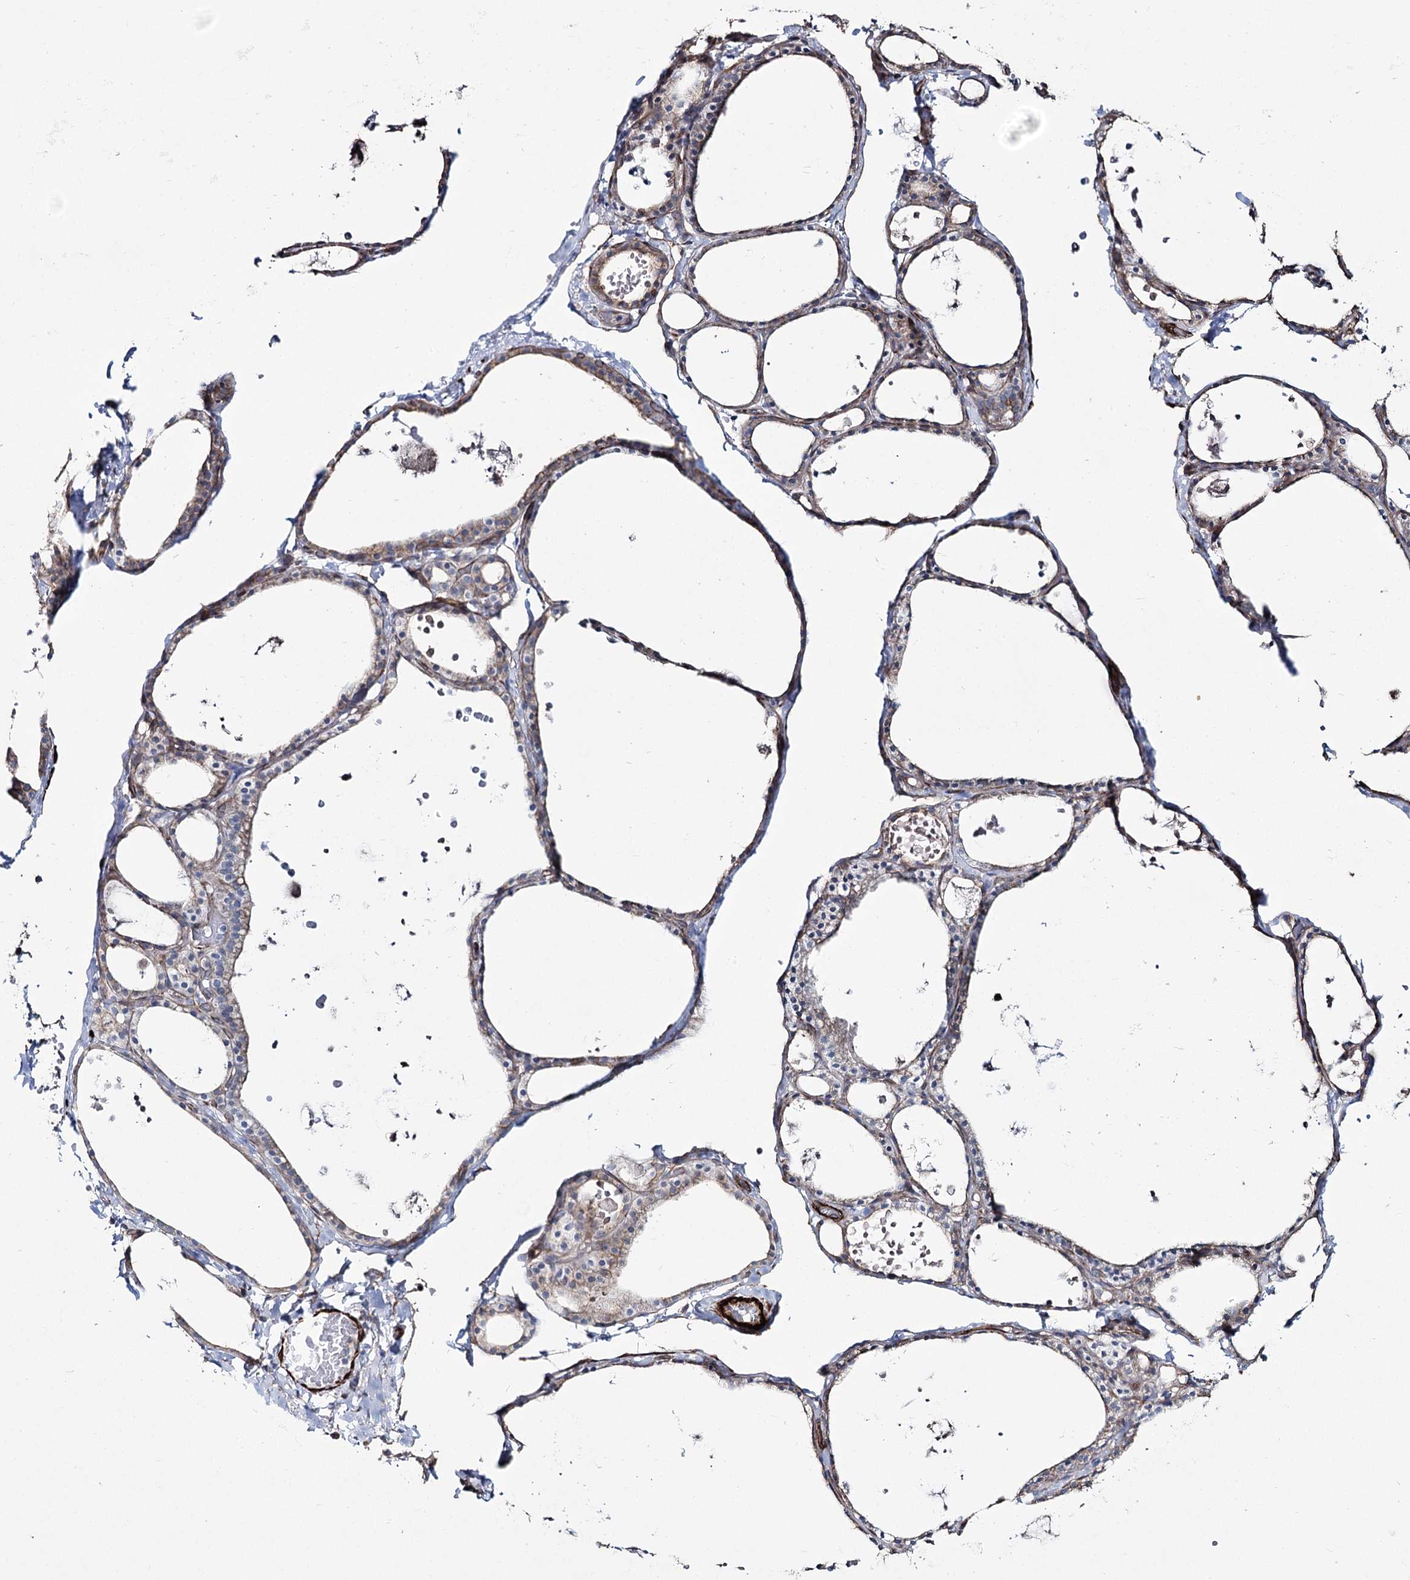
{"staining": {"intensity": "weak", "quantity": "<25%", "location": "cytoplasmic/membranous"}, "tissue": "thyroid gland", "cell_type": "Glandular cells", "image_type": "normal", "snomed": [{"axis": "morphology", "description": "Normal tissue, NOS"}, {"axis": "topography", "description": "Thyroid gland"}], "caption": "Immunohistochemistry photomicrograph of unremarkable thyroid gland stained for a protein (brown), which reveals no positivity in glandular cells.", "gene": "SUMF1", "patient": {"sex": "male", "age": 56}}